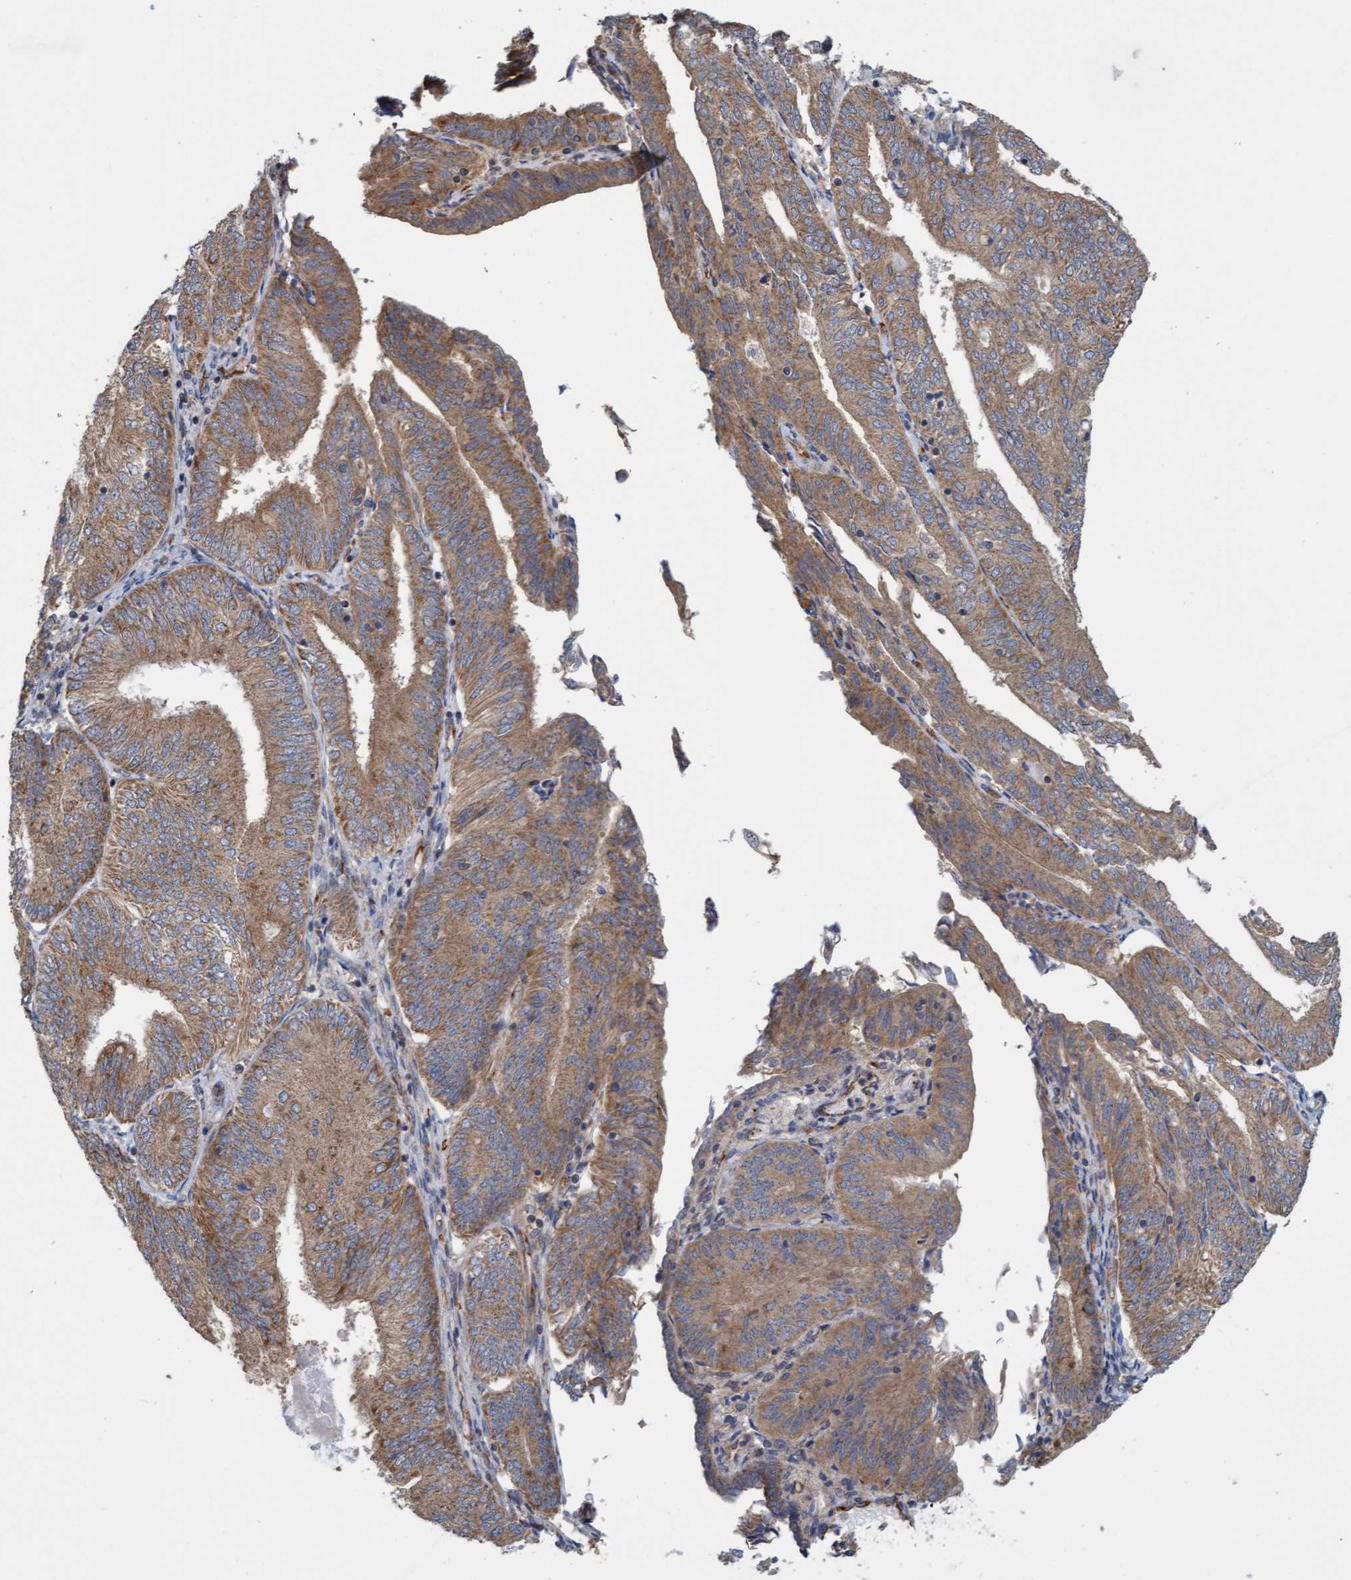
{"staining": {"intensity": "moderate", "quantity": ">75%", "location": "cytoplasmic/membranous"}, "tissue": "endometrial cancer", "cell_type": "Tumor cells", "image_type": "cancer", "snomed": [{"axis": "morphology", "description": "Adenocarcinoma, NOS"}, {"axis": "topography", "description": "Endometrium"}], "caption": "Protein analysis of endometrial cancer tissue demonstrates moderate cytoplasmic/membranous positivity in about >75% of tumor cells.", "gene": "ZNF566", "patient": {"sex": "female", "age": 58}}